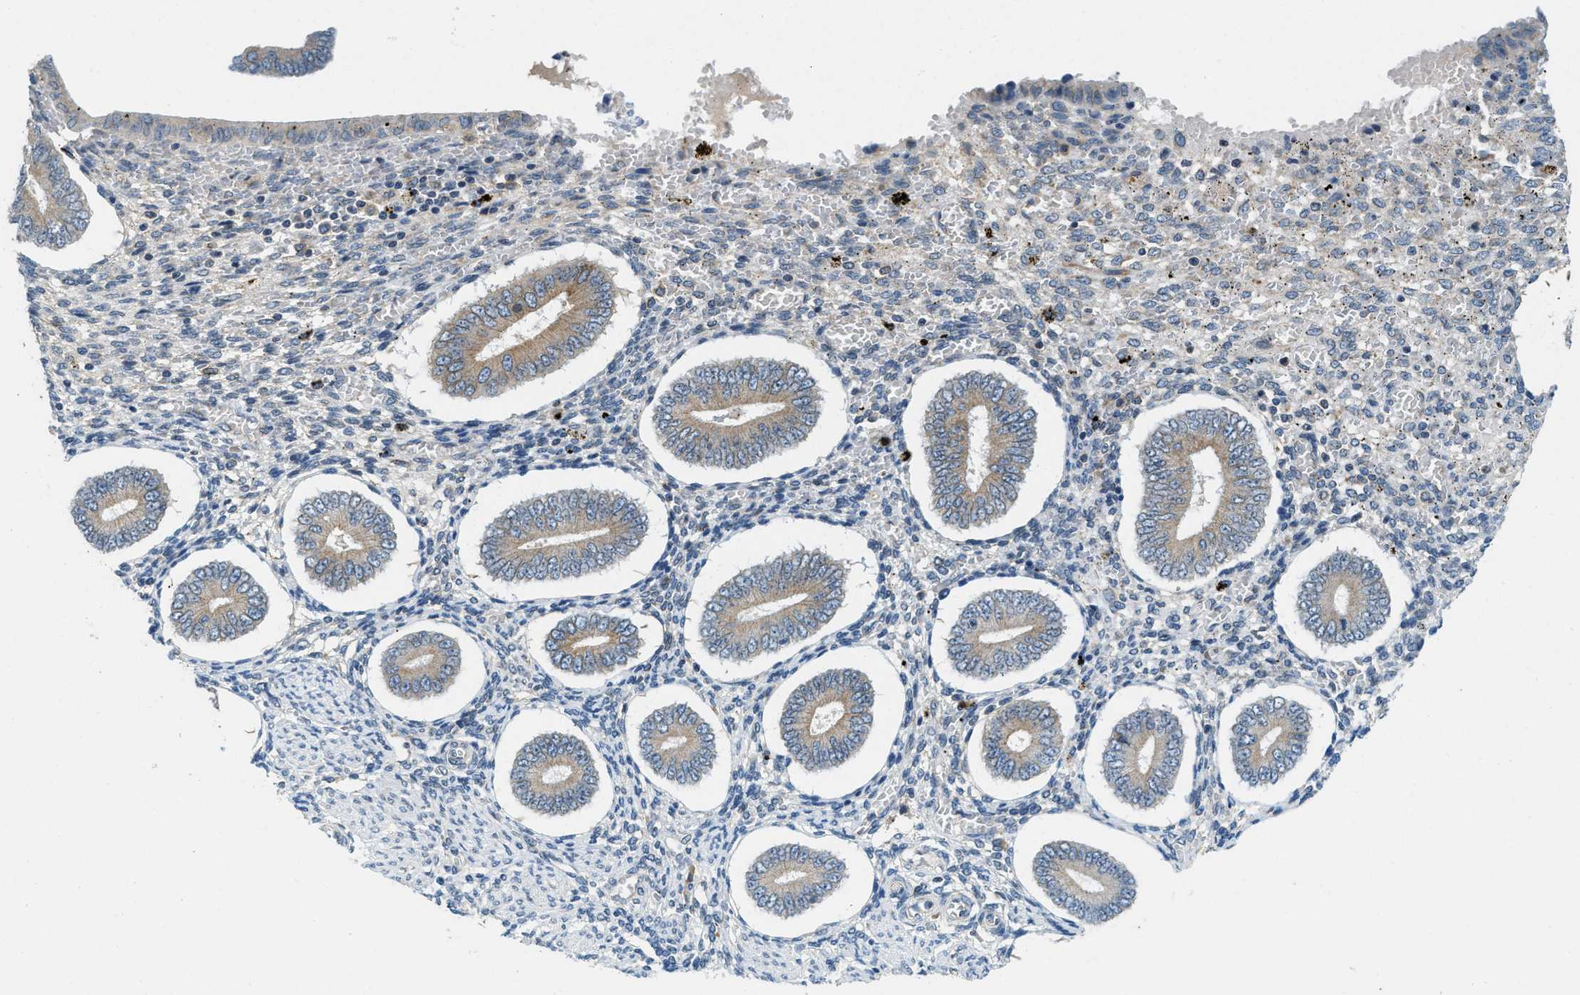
{"staining": {"intensity": "negative", "quantity": "none", "location": "none"}, "tissue": "endometrium", "cell_type": "Cells in endometrial stroma", "image_type": "normal", "snomed": [{"axis": "morphology", "description": "Normal tissue, NOS"}, {"axis": "topography", "description": "Endometrium"}], "caption": "High power microscopy photomicrograph of an immunohistochemistry micrograph of unremarkable endometrium, revealing no significant positivity in cells in endometrial stroma. Brightfield microscopy of immunohistochemistry (IHC) stained with DAB (brown) and hematoxylin (blue), captured at high magnification.", "gene": "BCAP31", "patient": {"sex": "female", "age": 42}}